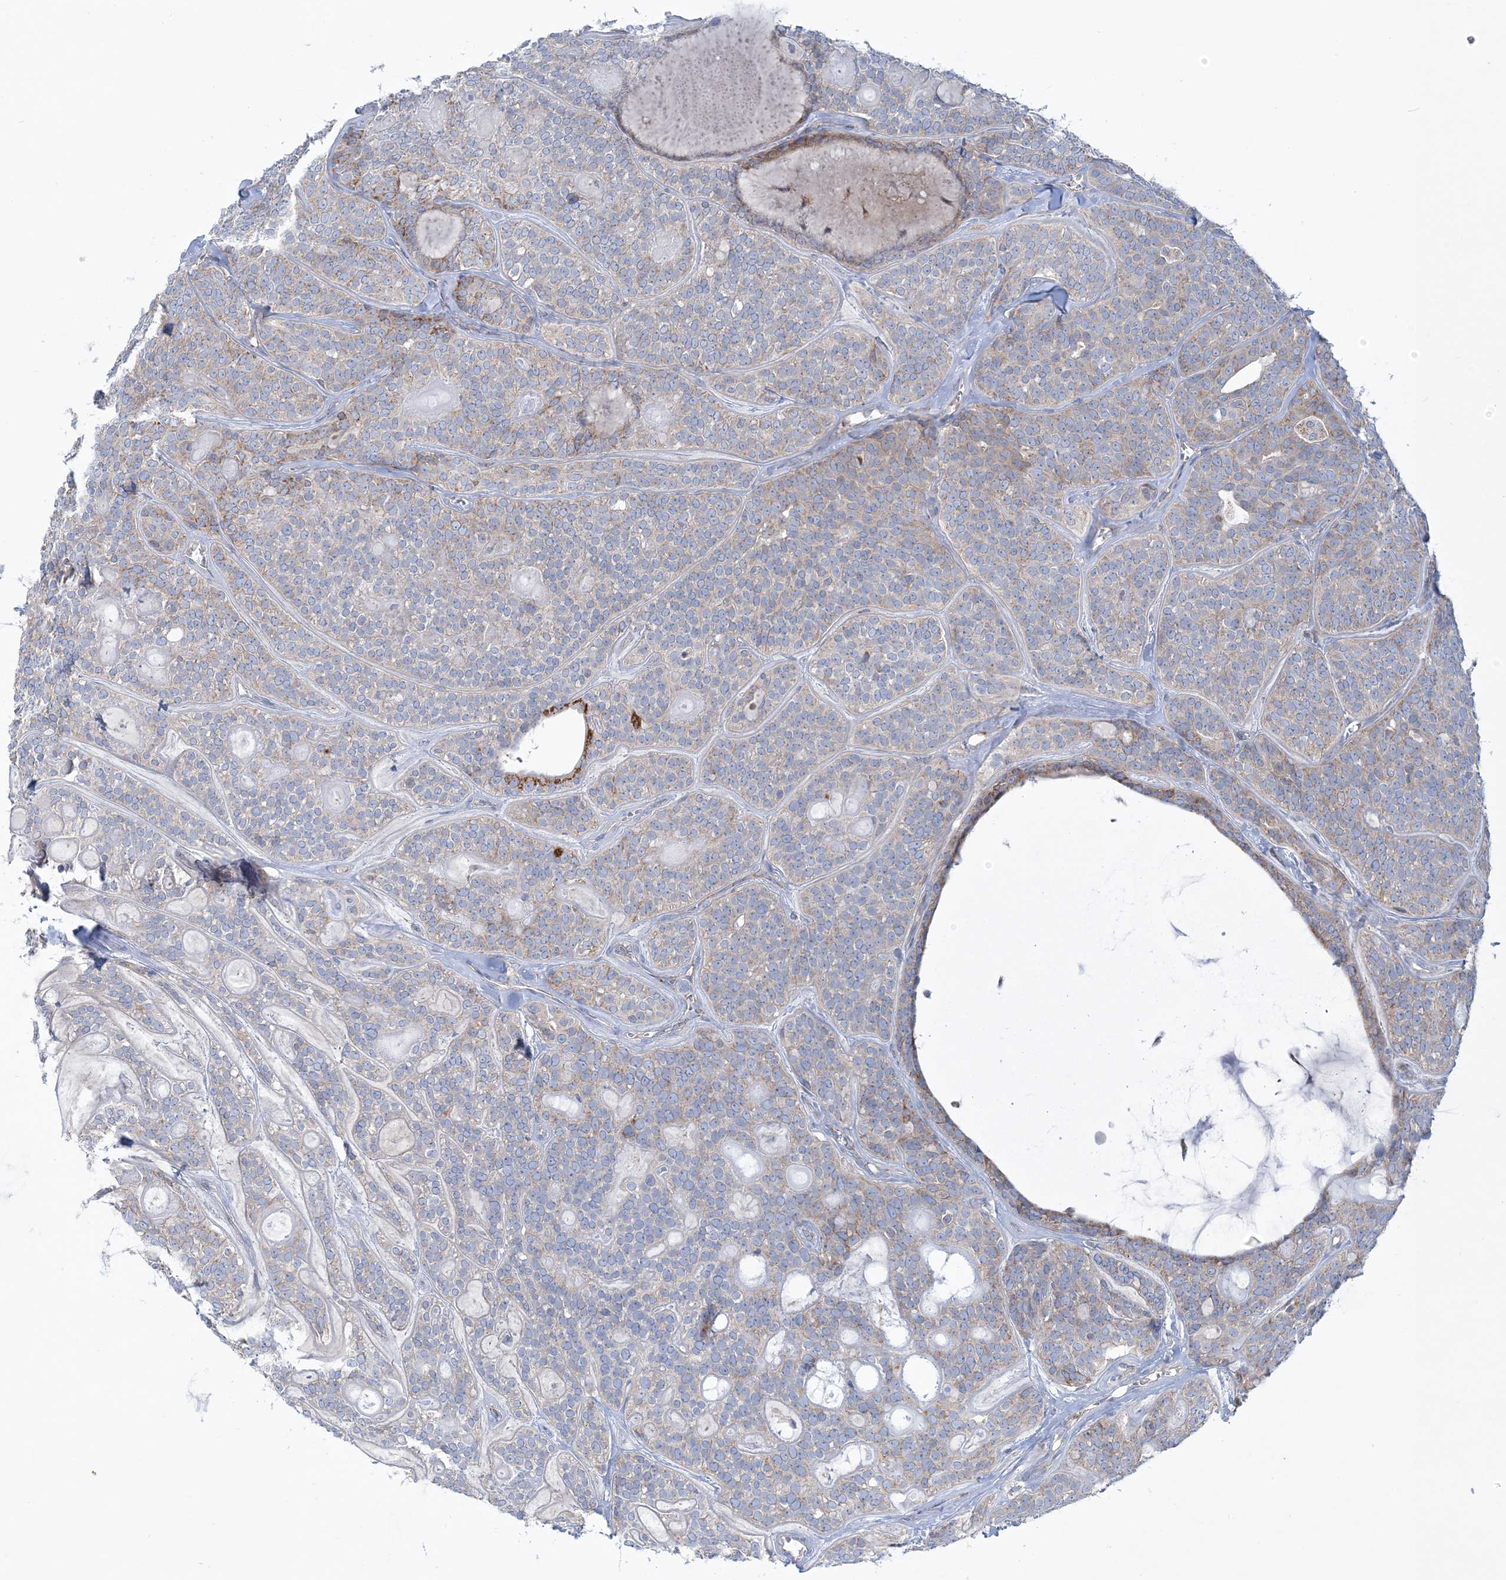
{"staining": {"intensity": "moderate", "quantity": "<25%", "location": "cytoplasmic/membranous"}, "tissue": "head and neck cancer", "cell_type": "Tumor cells", "image_type": "cancer", "snomed": [{"axis": "morphology", "description": "Adenocarcinoma, NOS"}, {"axis": "topography", "description": "Head-Neck"}], "caption": "The photomicrograph exhibits immunohistochemical staining of adenocarcinoma (head and neck). There is moderate cytoplasmic/membranous positivity is seen in about <25% of tumor cells.", "gene": "TBC1D14", "patient": {"sex": "male", "age": 66}}